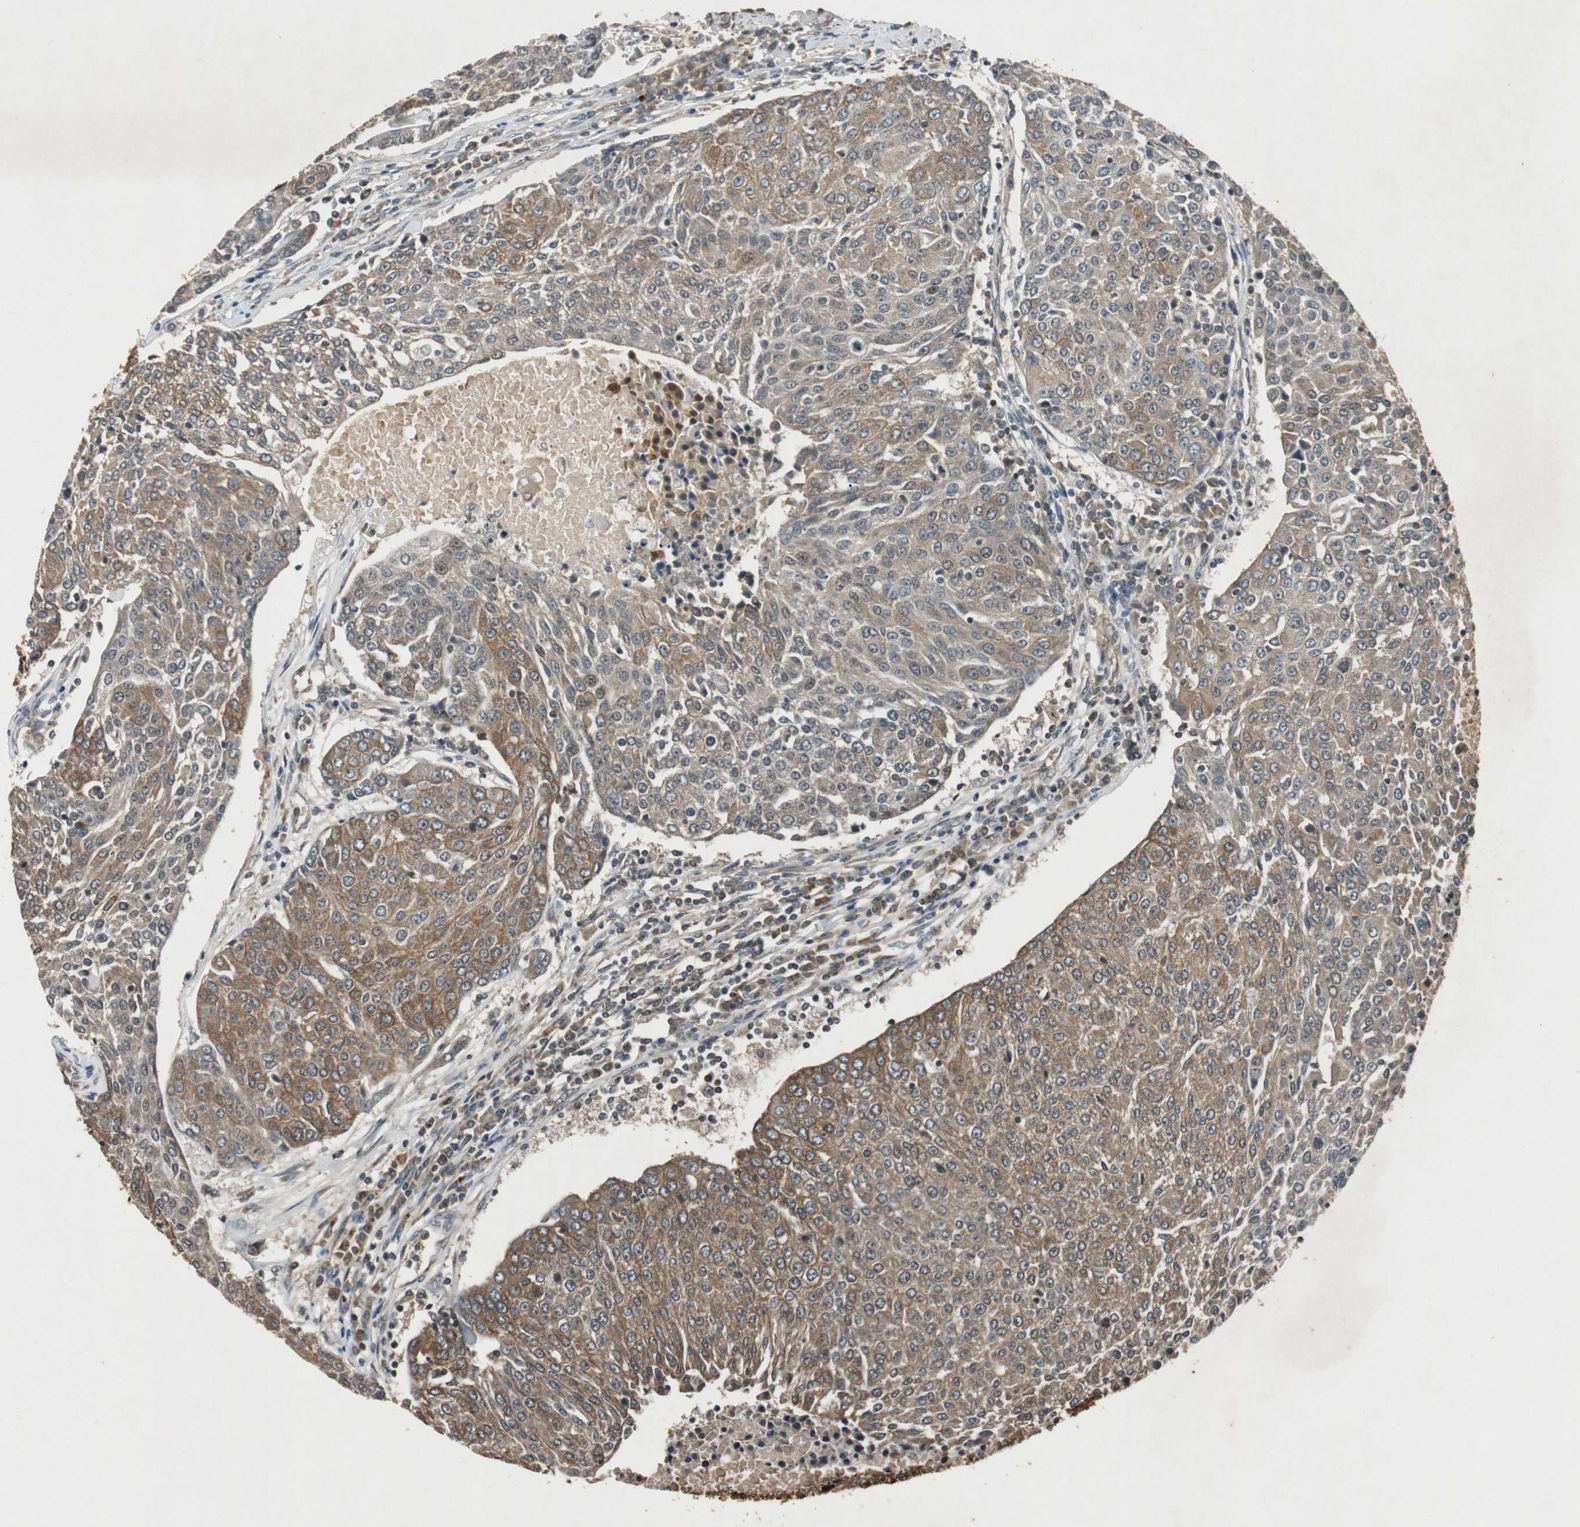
{"staining": {"intensity": "moderate", "quantity": ">75%", "location": "cytoplasmic/membranous"}, "tissue": "urothelial cancer", "cell_type": "Tumor cells", "image_type": "cancer", "snomed": [{"axis": "morphology", "description": "Urothelial carcinoma, High grade"}, {"axis": "topography", "description": "Urinary bladder"}], "caption": "This is an image of IHC staining of urothelial carcinoma (high-grade), which shows moderate positivity in the cytoplasmic/membranous of tumor cells.", "gene": "SLIT2", "patient": {"sex": "female", "age": 85}}